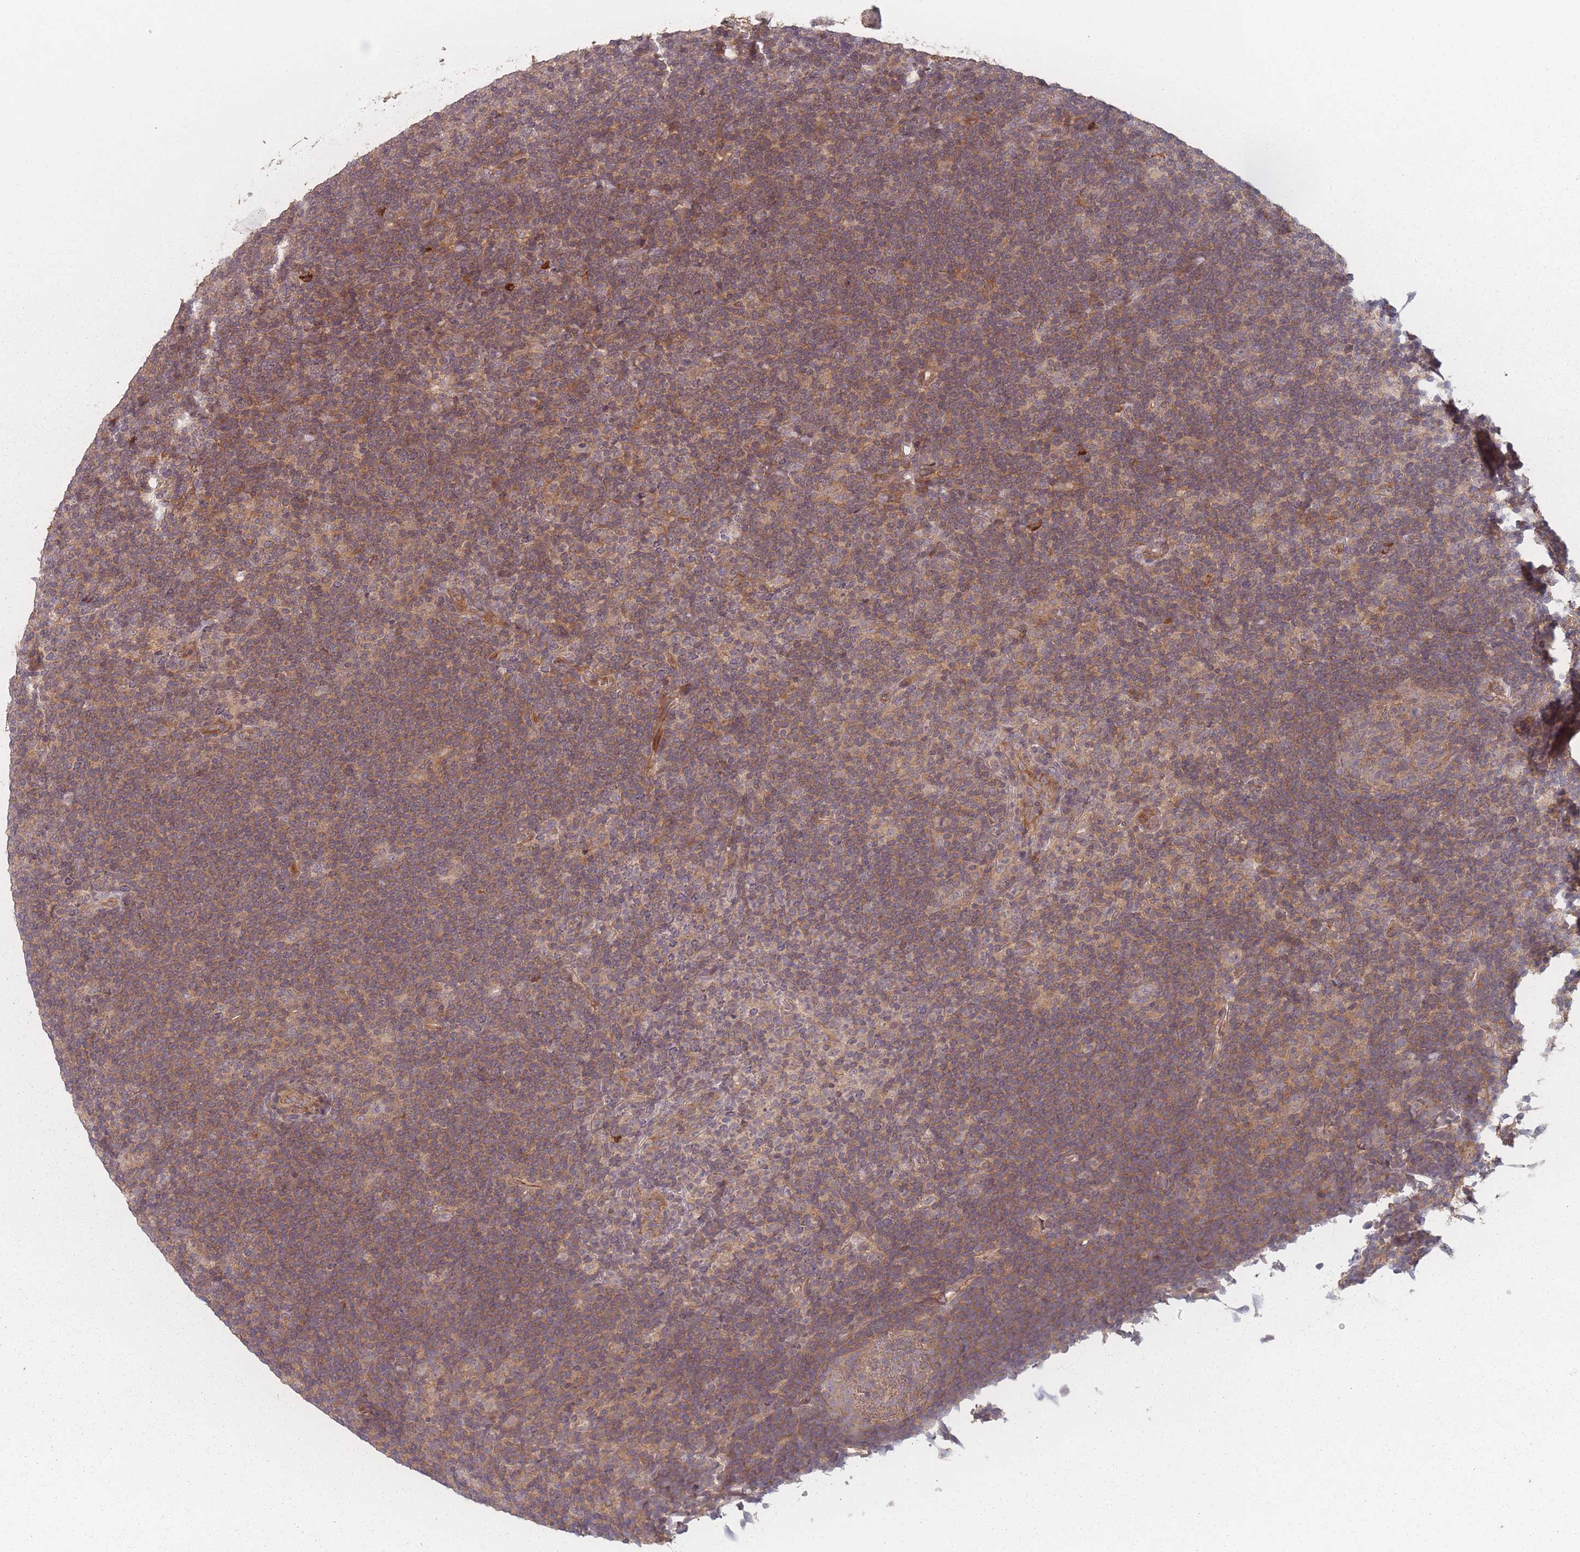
{"staining": {"intensity": "weak", "quantity": "25%-75%", "location": "cytoplasmic/membranous"}, "tissue": "lymphoma", "cell_type": "Tumor cells", "image_type": "cancer", "snomed": [{"axis": "morphology", "description": "Hodgkin's disease, NOS"}, {"axis": "topography", "description": "Lymph node"}], "caption": "Human Hodgkin's disease stained for a protein (brown) shows weak cytoplasmic/membranous positive expression in approximately 25%-75% of tumor cells.", "gene": "HAGH", "patient": {"sex": "female", "age": 57}}